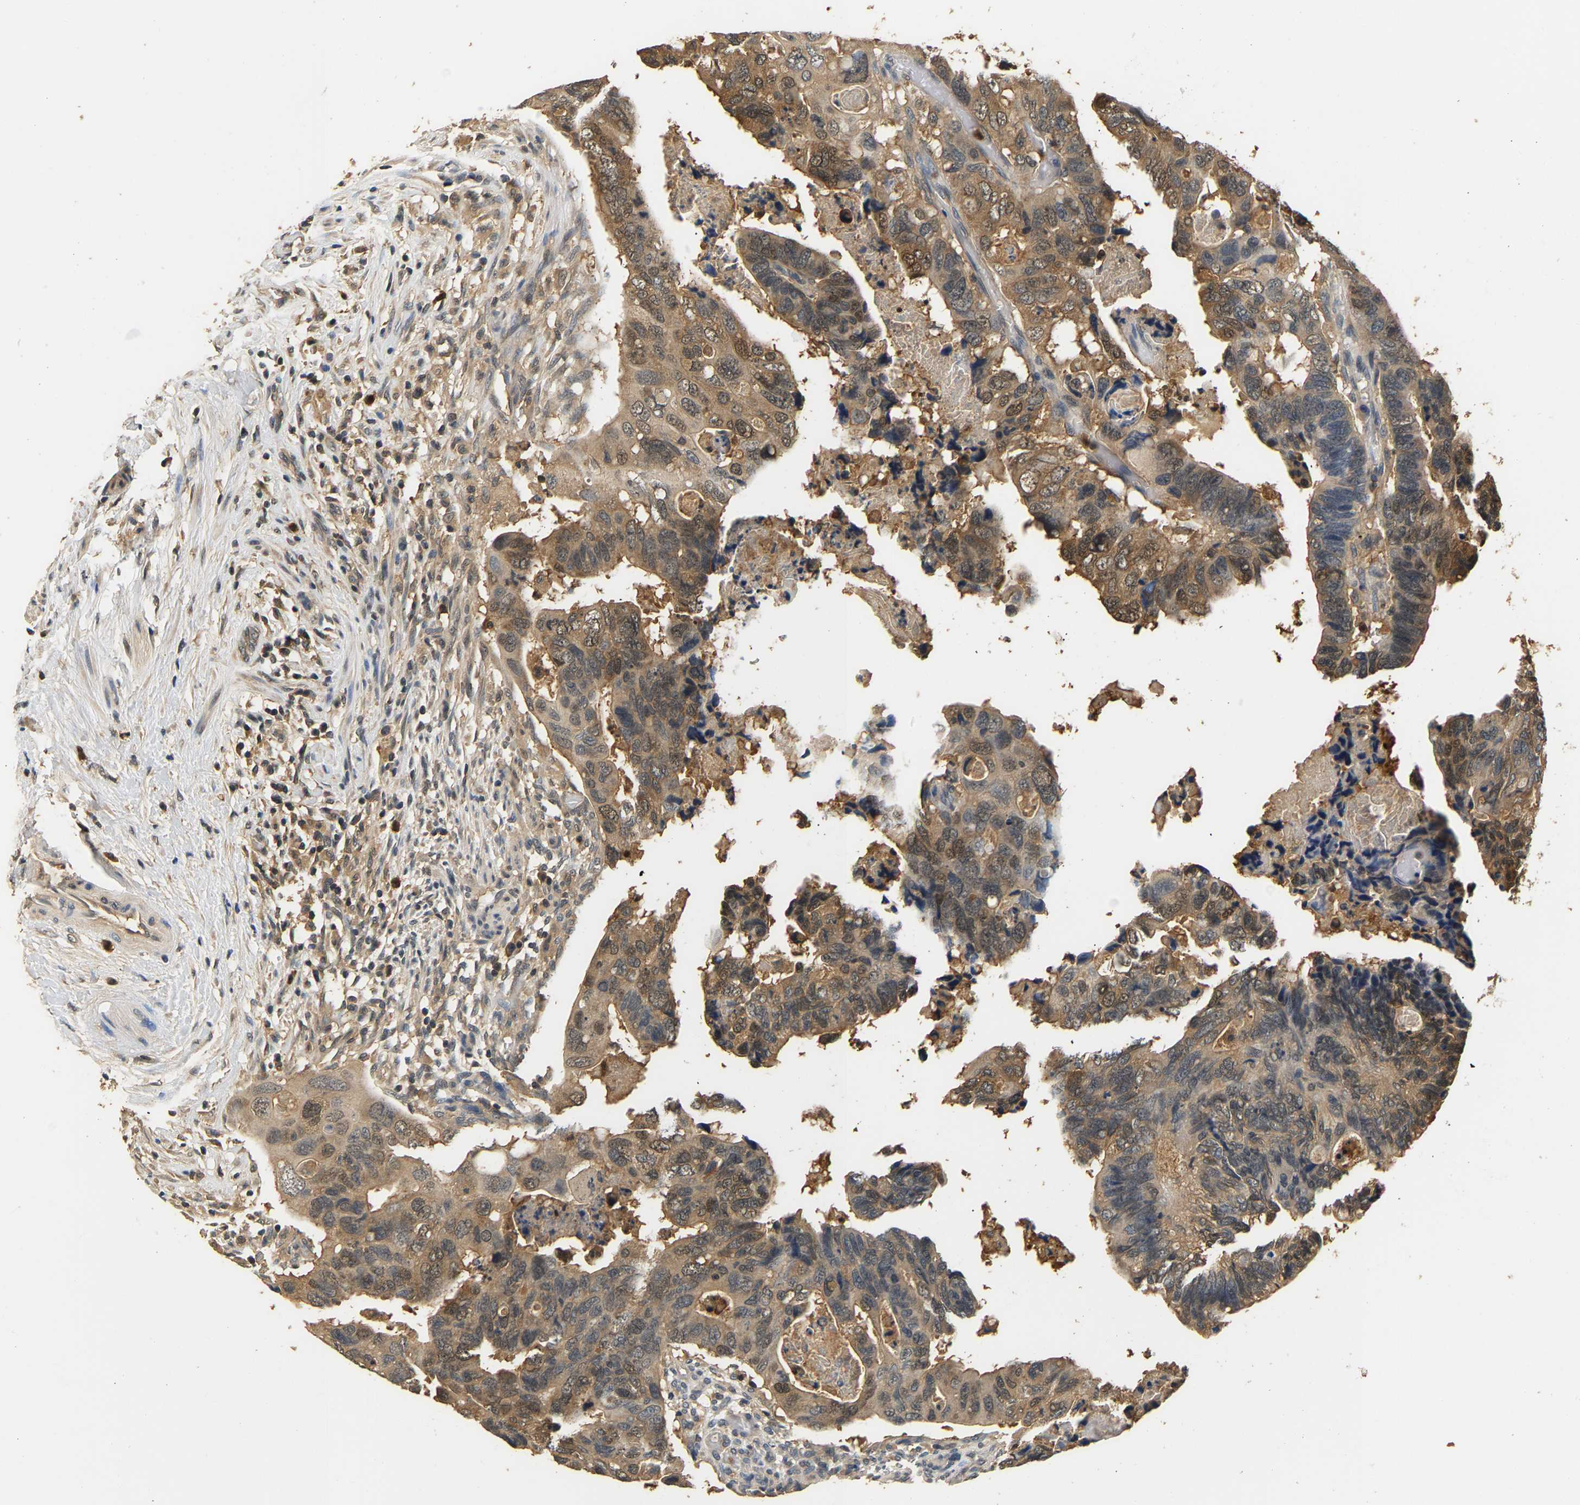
{"staining": {"intensity": "moderate", "quantity": ">75%", "location": "cytoplasmic/membranous"}, "tissue": "colorectal cancer", "cell_type": "Tumor cells", "image_type": "cancer", "snomed": [{"axis": "morphology", "description": "Adenocarcinoma, NOS"}, {"axis": "topography", "description": "Rectum"}], "caption": "Immunohistochemical staining of colorectal adenocarcinoma shows medium levels of moderate cytoplasmic/membranous protein positivity in approximately >75% of tumor cells.", "gene": "GPI", "patient": {"sex": "male", "age": 53}}